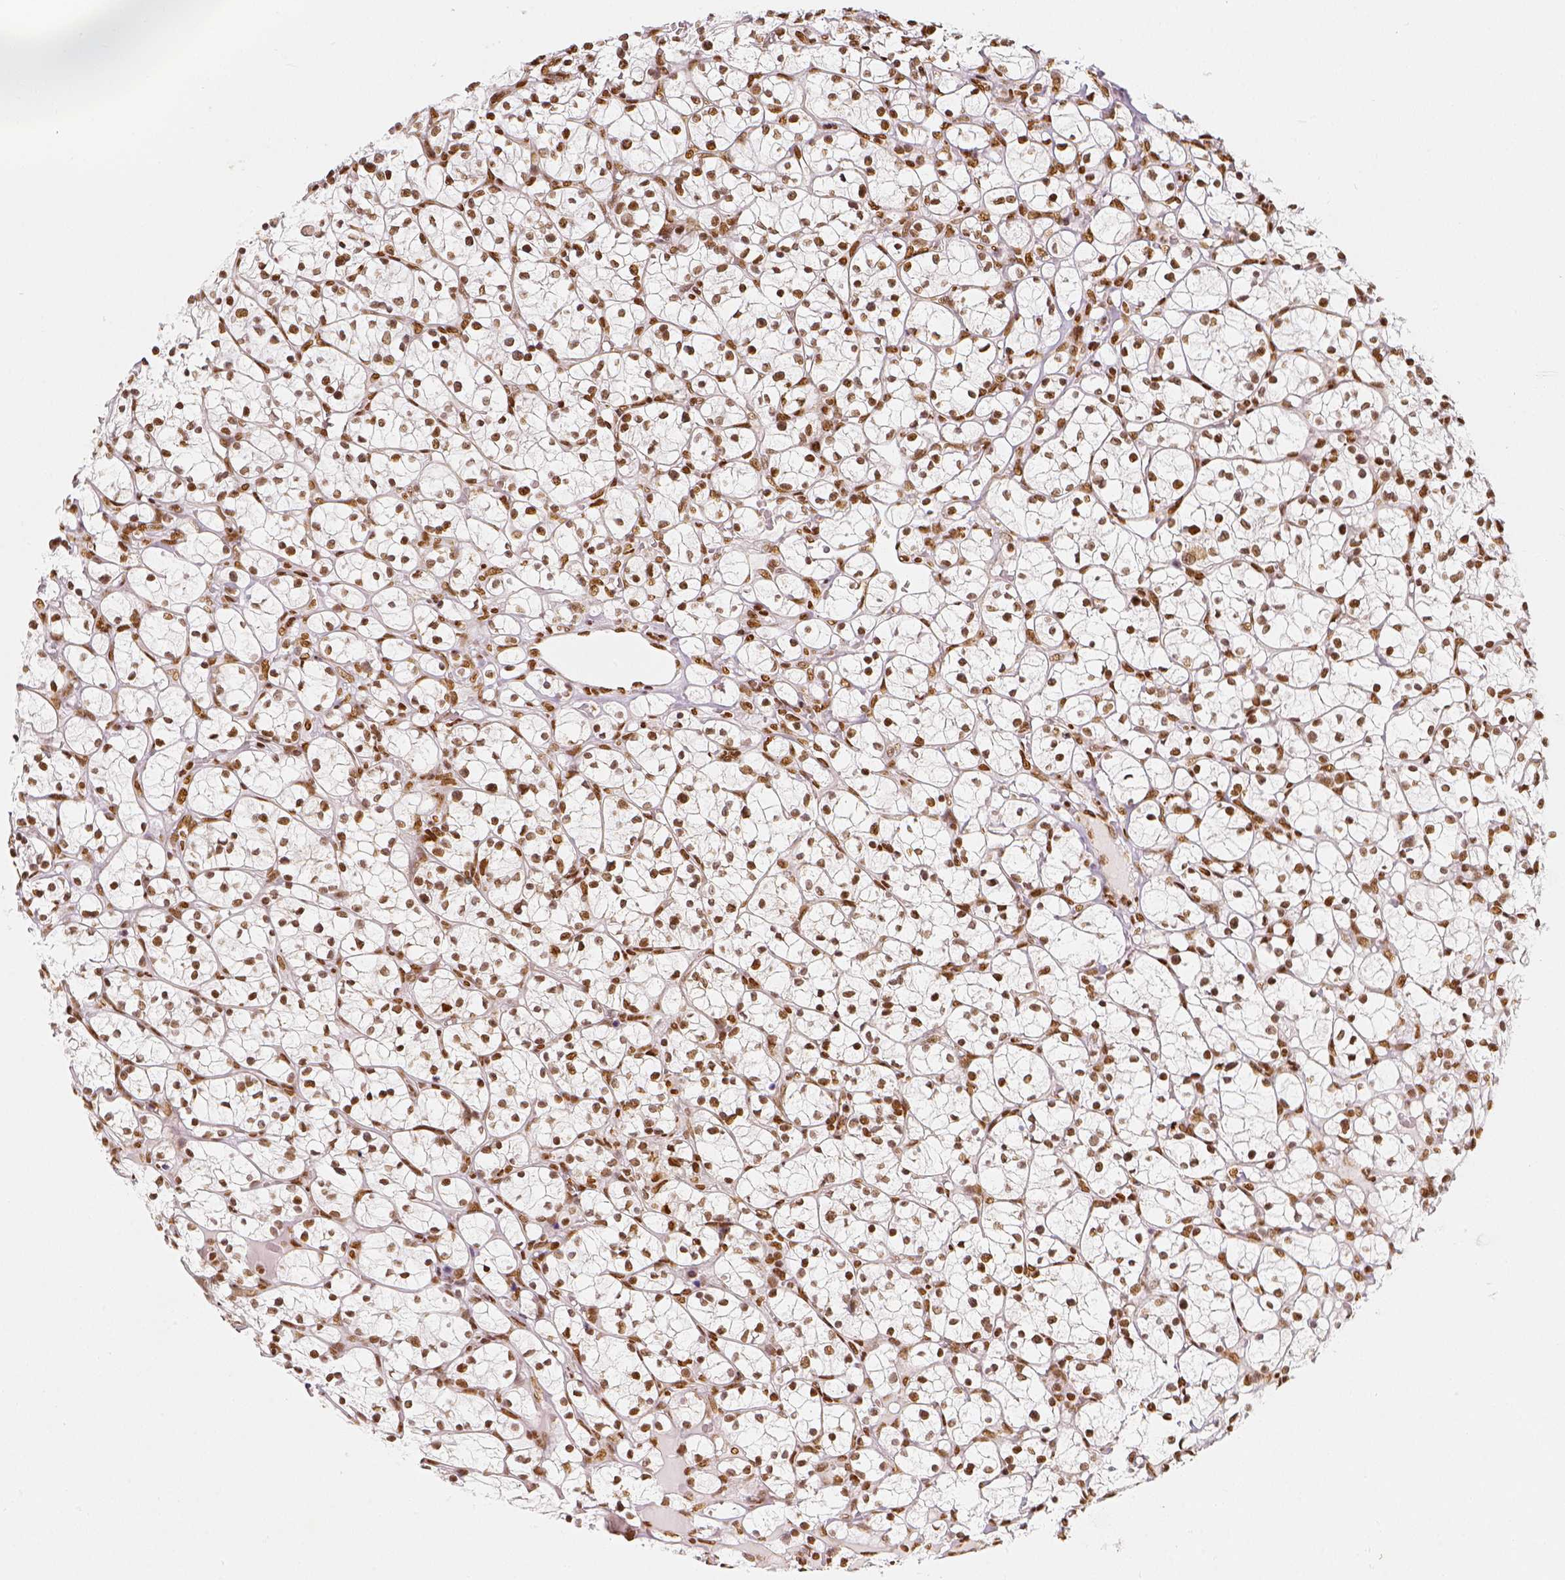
{"staining": {"intensity": "strong", "quantity": ">75%", "location": "nuclear"}, "tissue": "renal cancer", "cell_type": "Tumor cells", "image_type": "cancer", "snomed": [{"axis": "morphology", "description": "Adenocarcinoma, NOS"}, {"axis": "topography", "description": "Kidney"}], "caption": "Protein staining of renal cancer (adenocarcinoma) tissue shows strong nuclear staining in approximately >75% of tumor cells.", "gene": "KDM5B", "patient": {"sex": "female", "age": 64}}